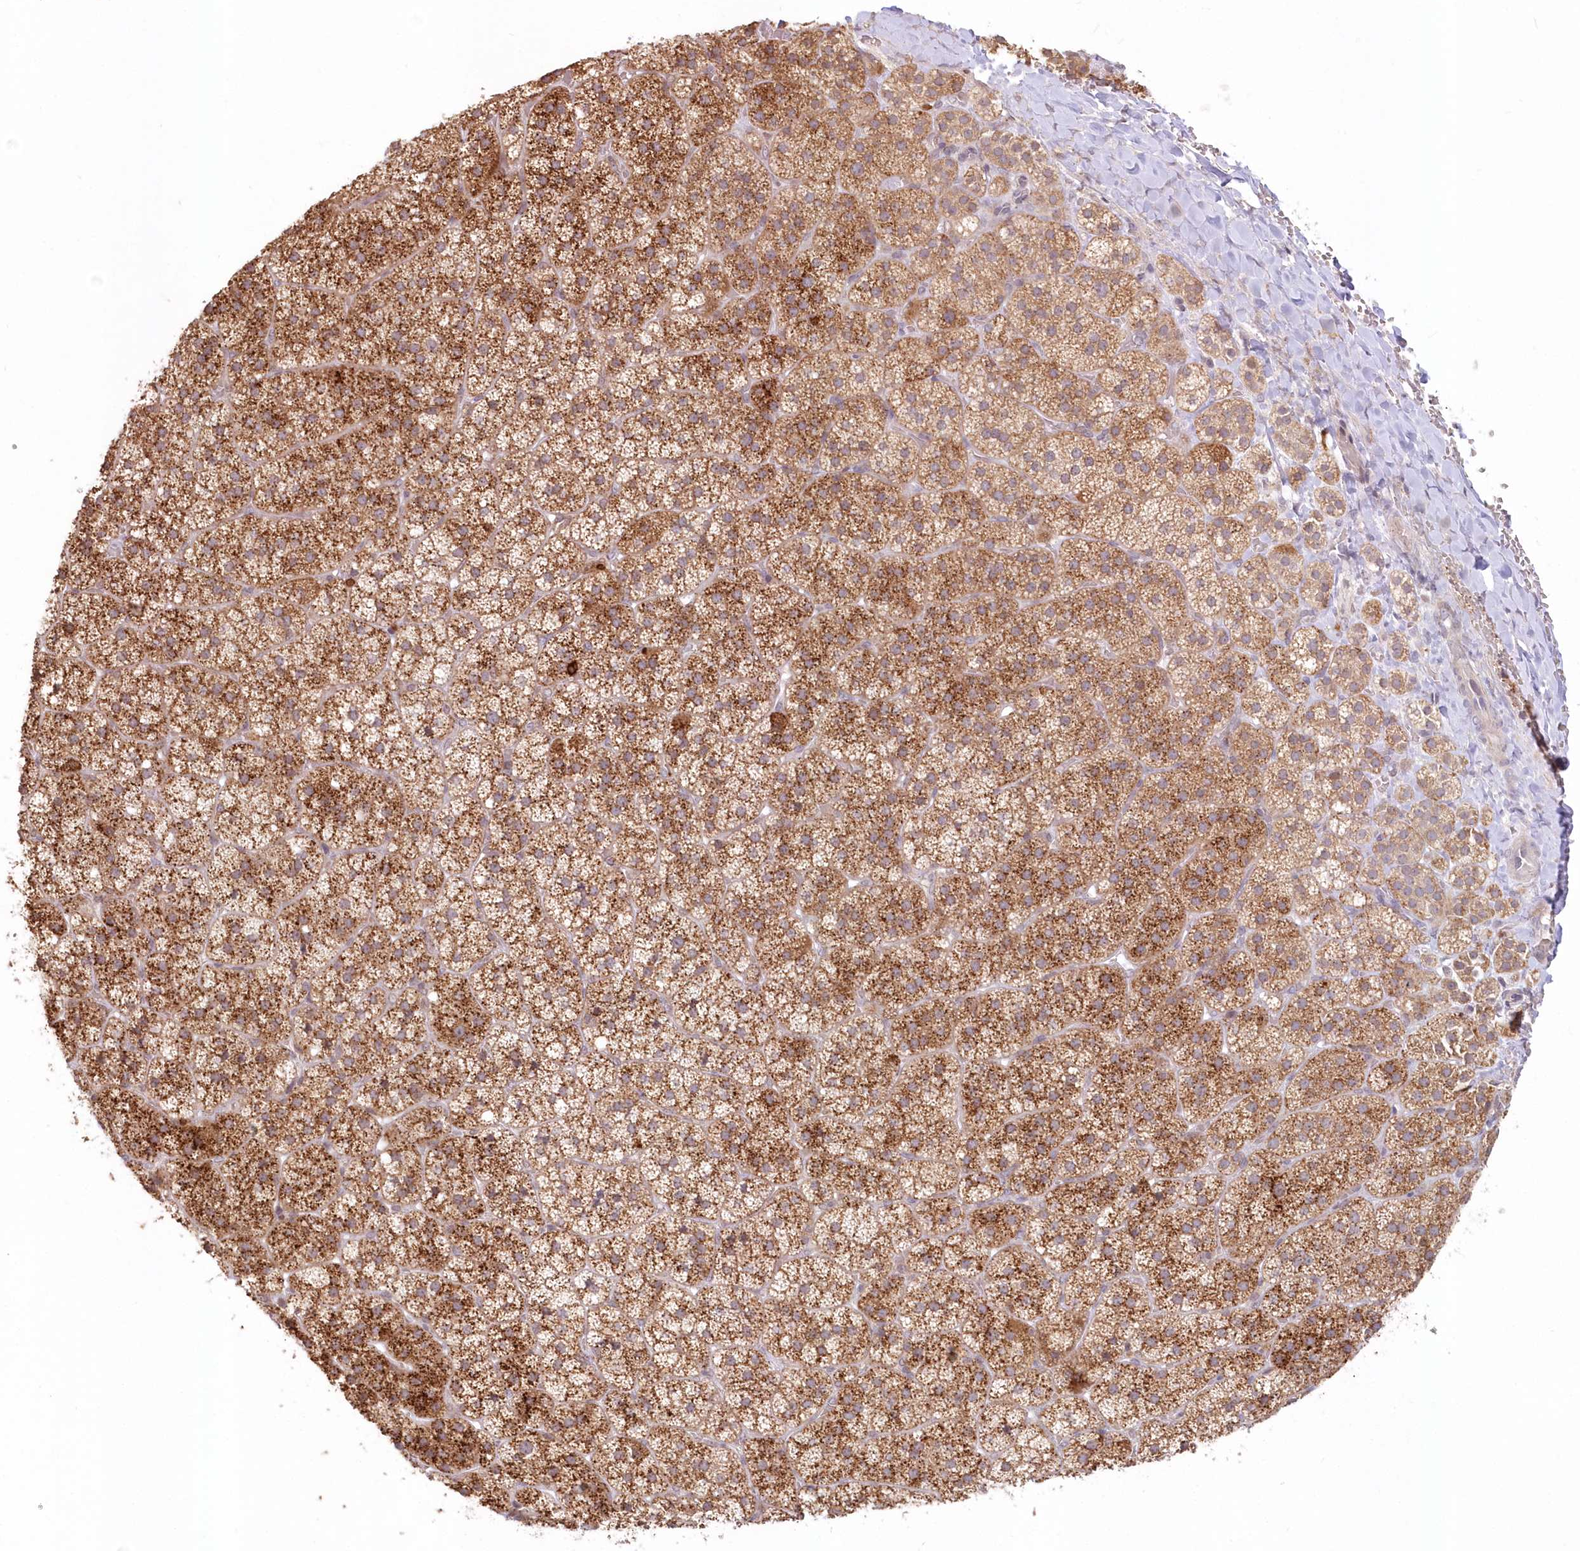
{"staining": {"intensity": "moderate", "quantity": ">75%", "location": "cytoplasmic/membranous"}, "tissue": "adrenal gland", "cell_type": "Glandular cells", "image_type": "normal", "snomed": [{"axis": "morphology", "description": "Normal tissue, NOS"}, {"axis": "topography", "description": "Adrenal gland"}], "caption": "A photomicrograph of adrenal gland stained for a protein displays moderate cytoplasmic/membranous brown staining in glandular cells.", "gene": "MTMR3", "patient": {"sex": "female", "age": 44}}